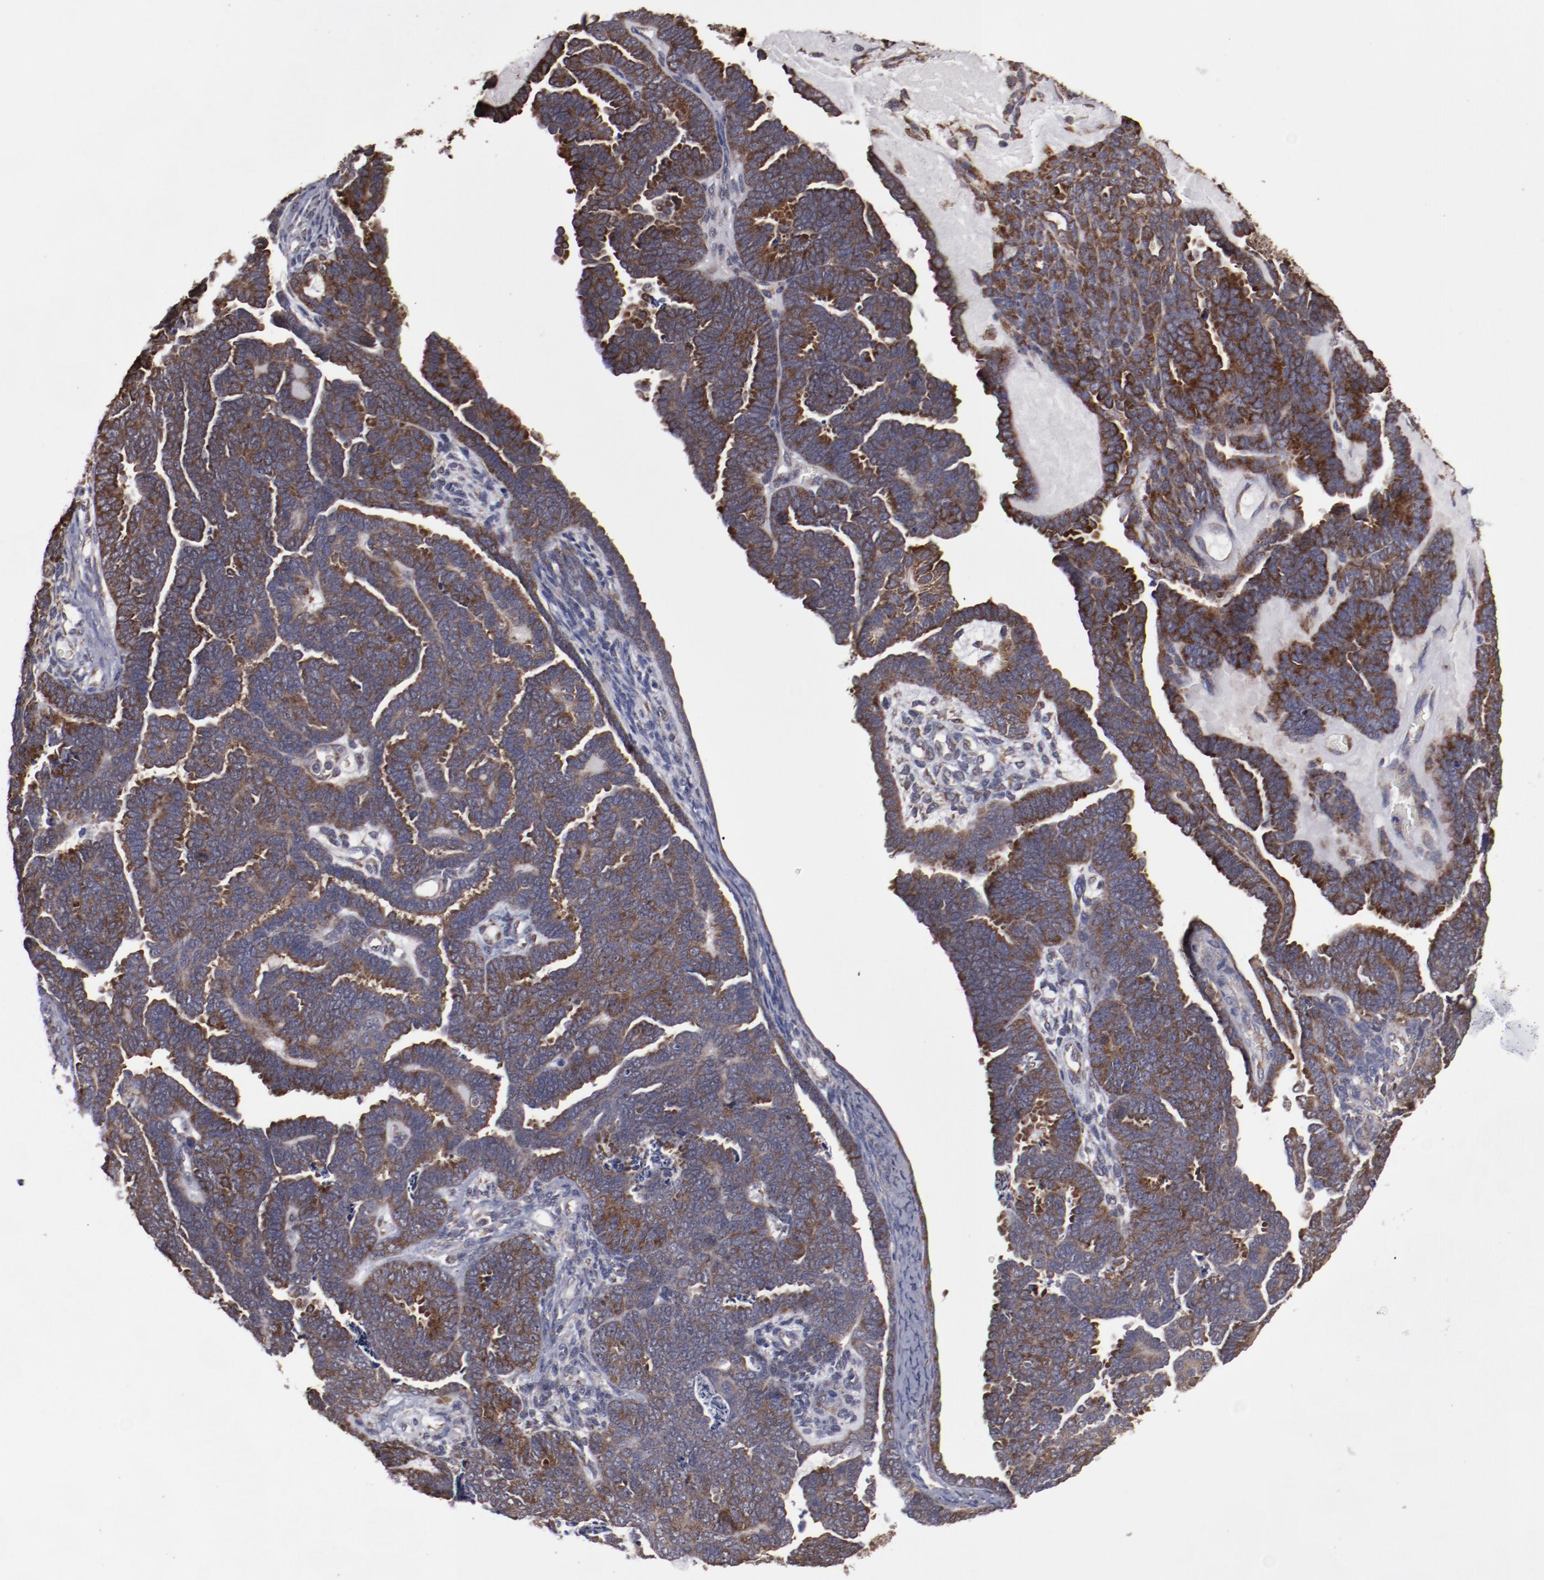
{"staining": {"intensity": "moderate", "quantity": ">75%", "location": "cytoplasmic/membranous"}, "tissue": "endometrial cancer", "cell_type": "Tumor cells", "image_type": "cancer", "snomed": [{"axis": "morphology", "description": "Neoplasm, malignant, NOS"}, {"axis": "topography", "description": "Endometrium"}], "caption": "Moderate cytoplasmic/membranous staining for a protein is present in approximately >75% of tumor cells of endometrial cancer using immunohistochemistry (IHC).", "gene": "RPS4Y1", "patient": {"sex": "female", "age": 74}}